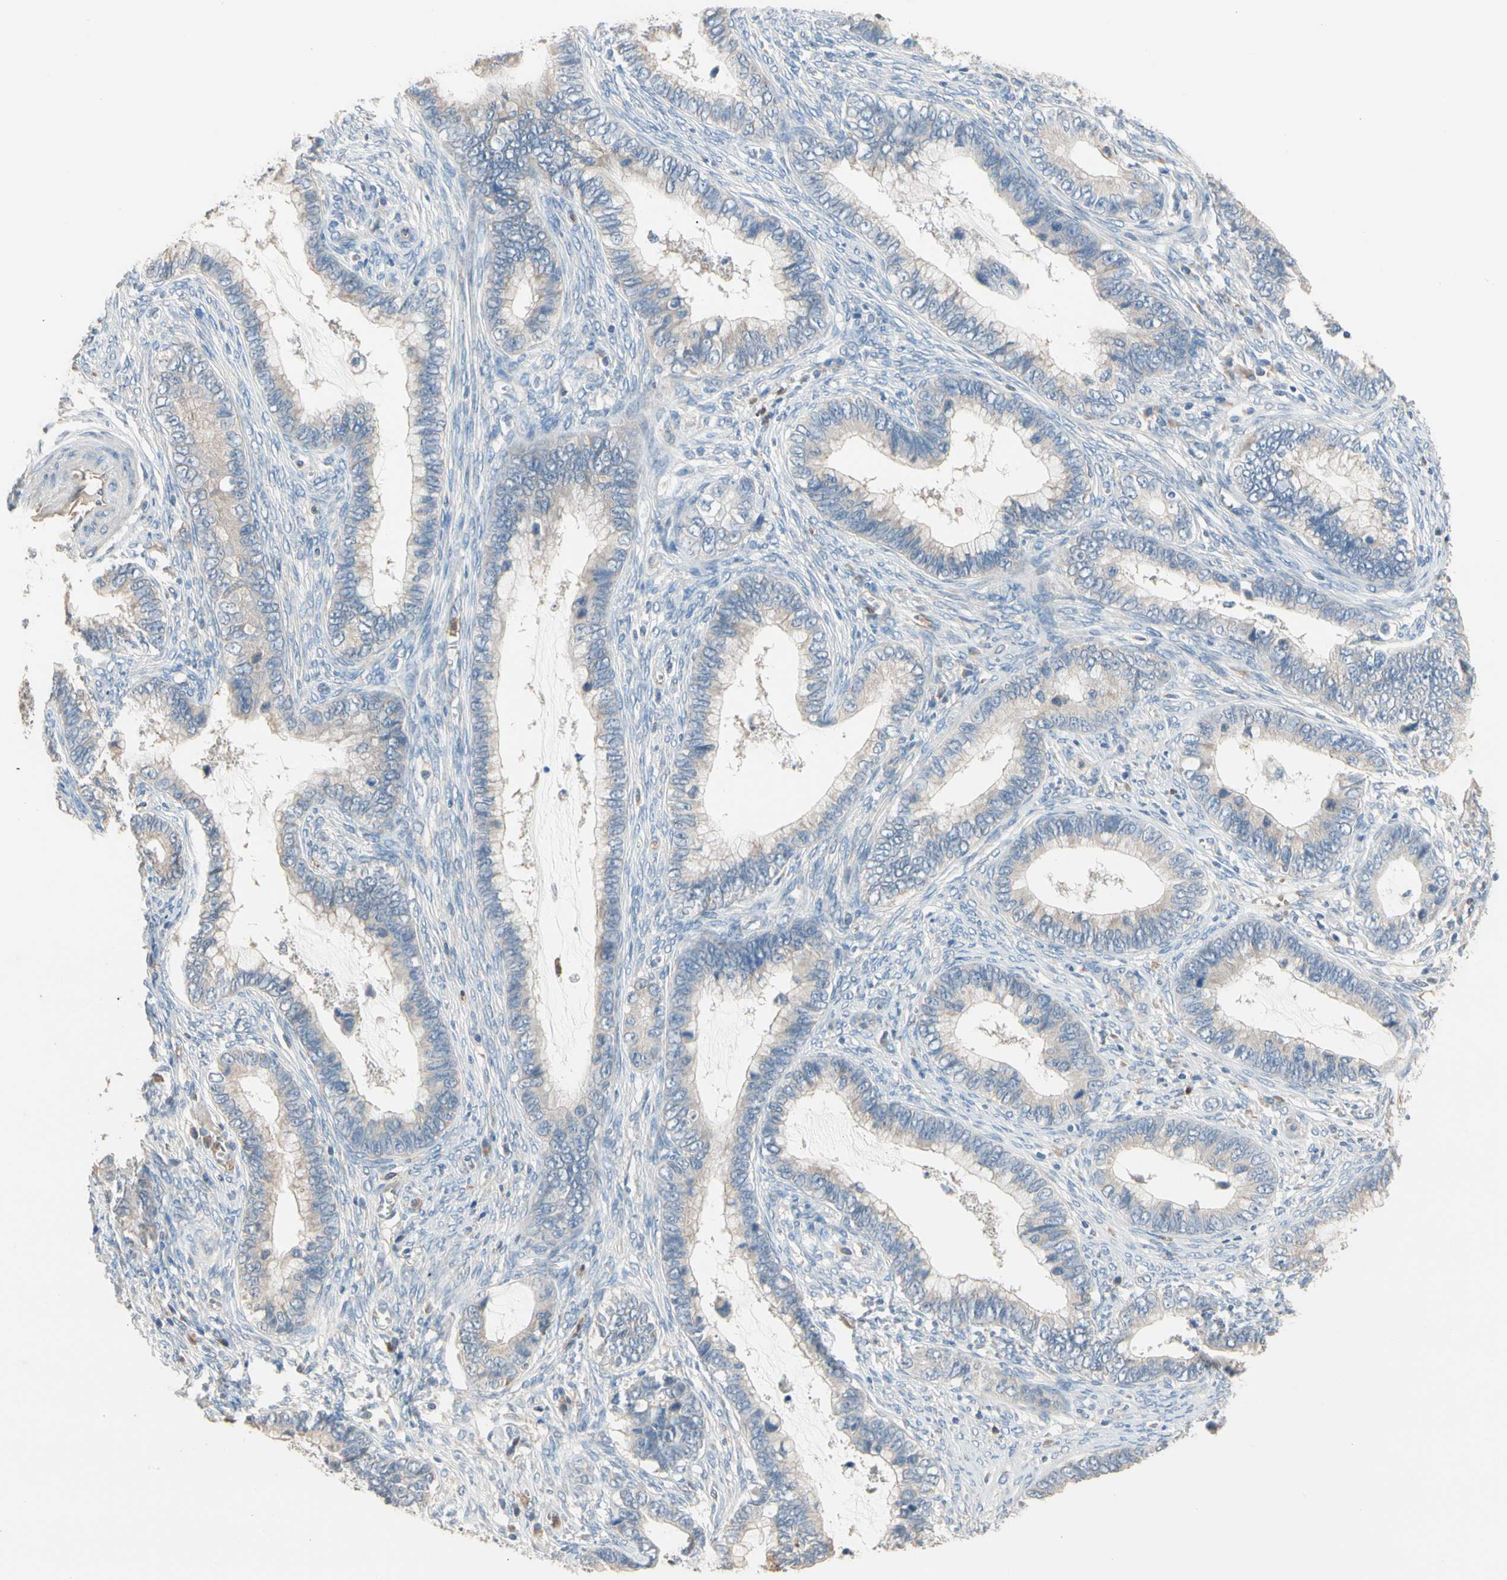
{"staining": {"intensity": "weak", "quantity": "<25%", "location": "cytoplasmic/membranous"}, "tissue": "cervical cancer", "cell_type": "Tumor cells", "image_type": "cancer", "snomed": [{"axis": "morphology", "description": "Adenocarcinoma, NOS"}, {"axis": "topography", "description": "Cervix"}], "caption": "Immunohistochemistry (IHC) of human adenocarcinoma (cervical) shows no expression in tumor cells.", "gene": "BBOX1", "patient": {"sex": "female", "age": 44}}